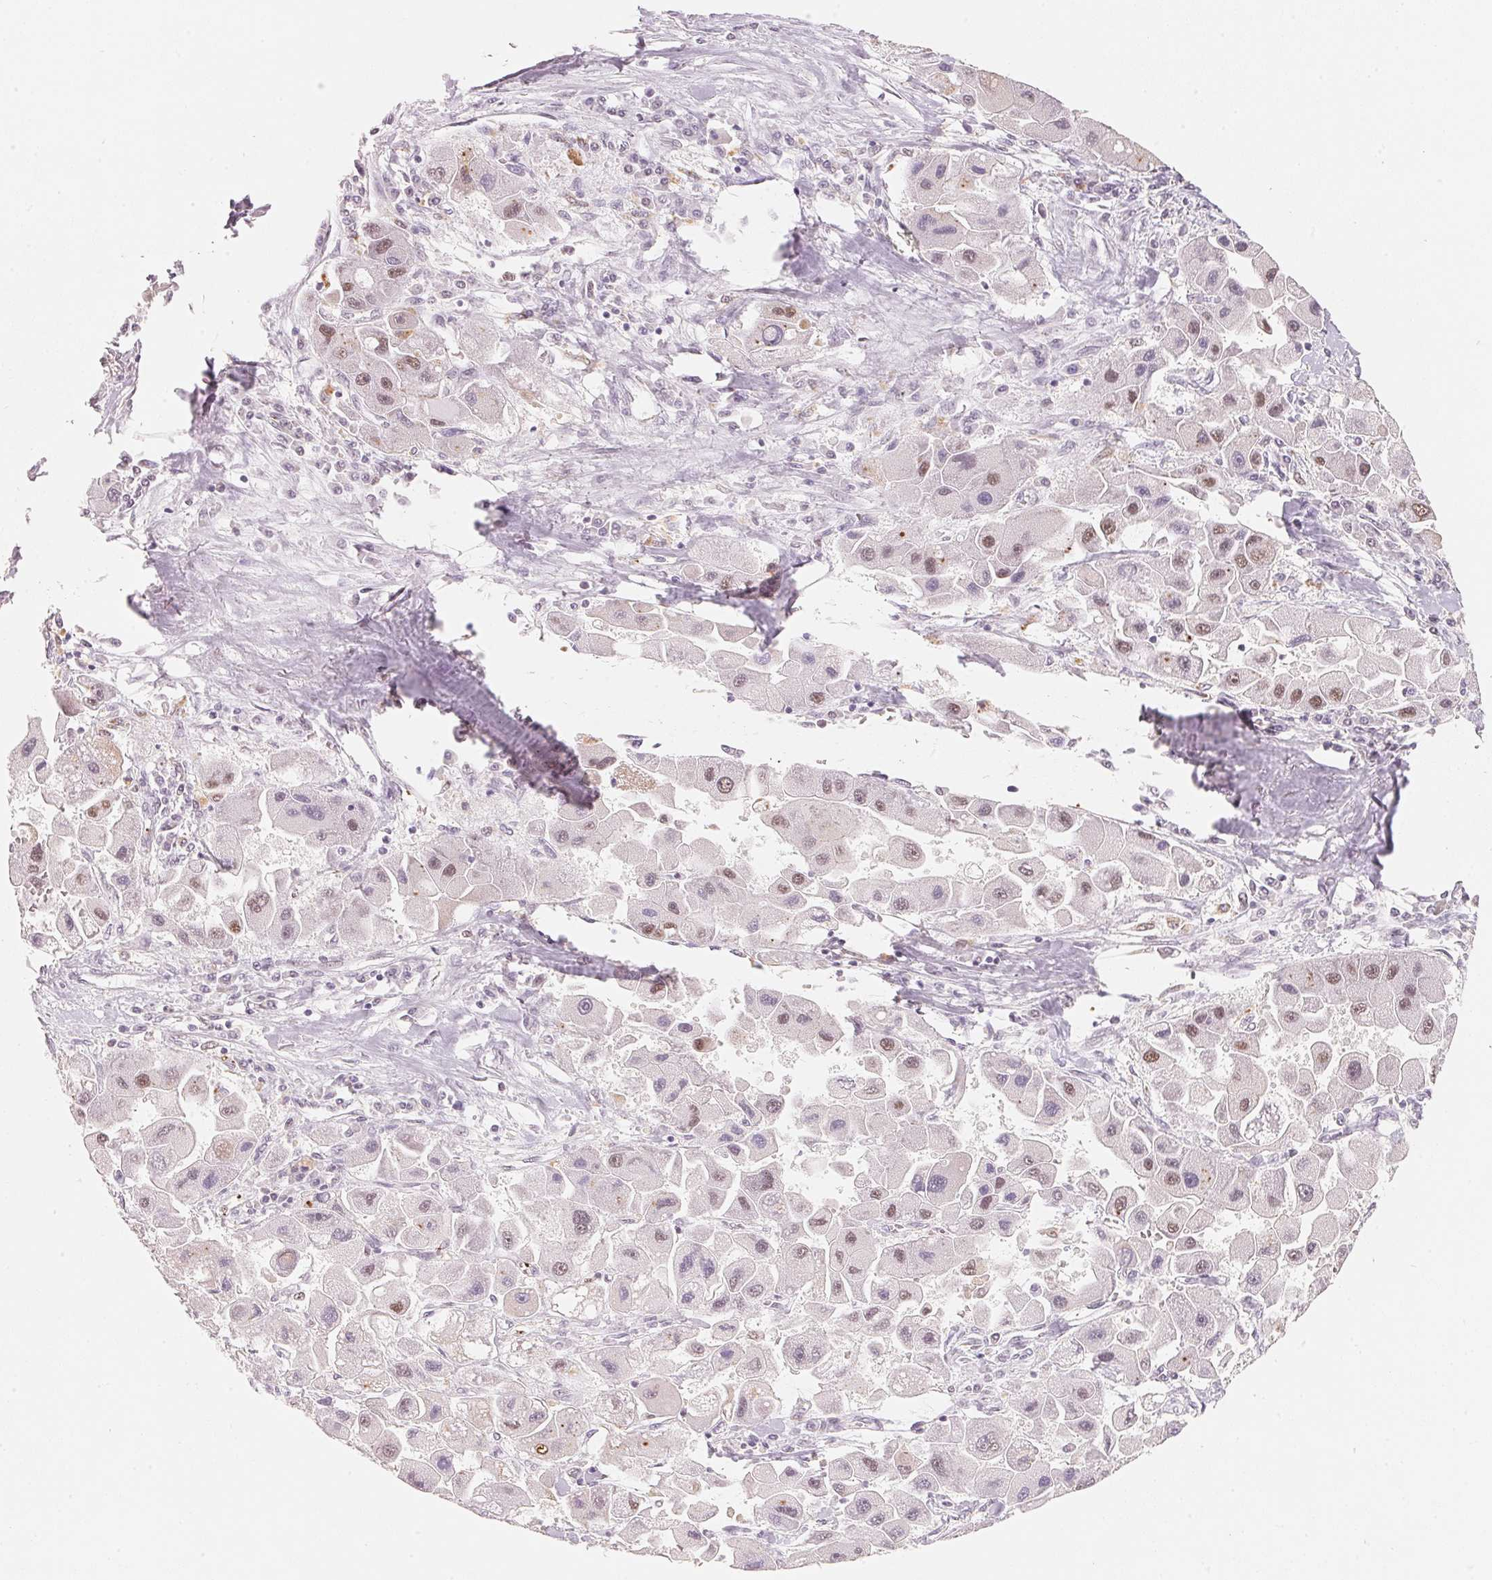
{"staining": {"intensity": "moderate", "quantity": "<25%", "location": "nuclear"}, "tissue": "liver cancer", "cell_type": "Tumor cells", "image_type": "cancer", "snomed": [{"axis": "morphology", "description": "Carcinoma, Hepatocellular, NOS"}, {"axis": "topography", "description": "Liver"}], "caption": "Protein staining demonstrates moderate nuclear positivity in approximately <25% of tumor cells in liver cancer (hepatocellular carcinoma).", "gene": "ARHGAP22", "patient": {"sex": "male", "age": 24}}